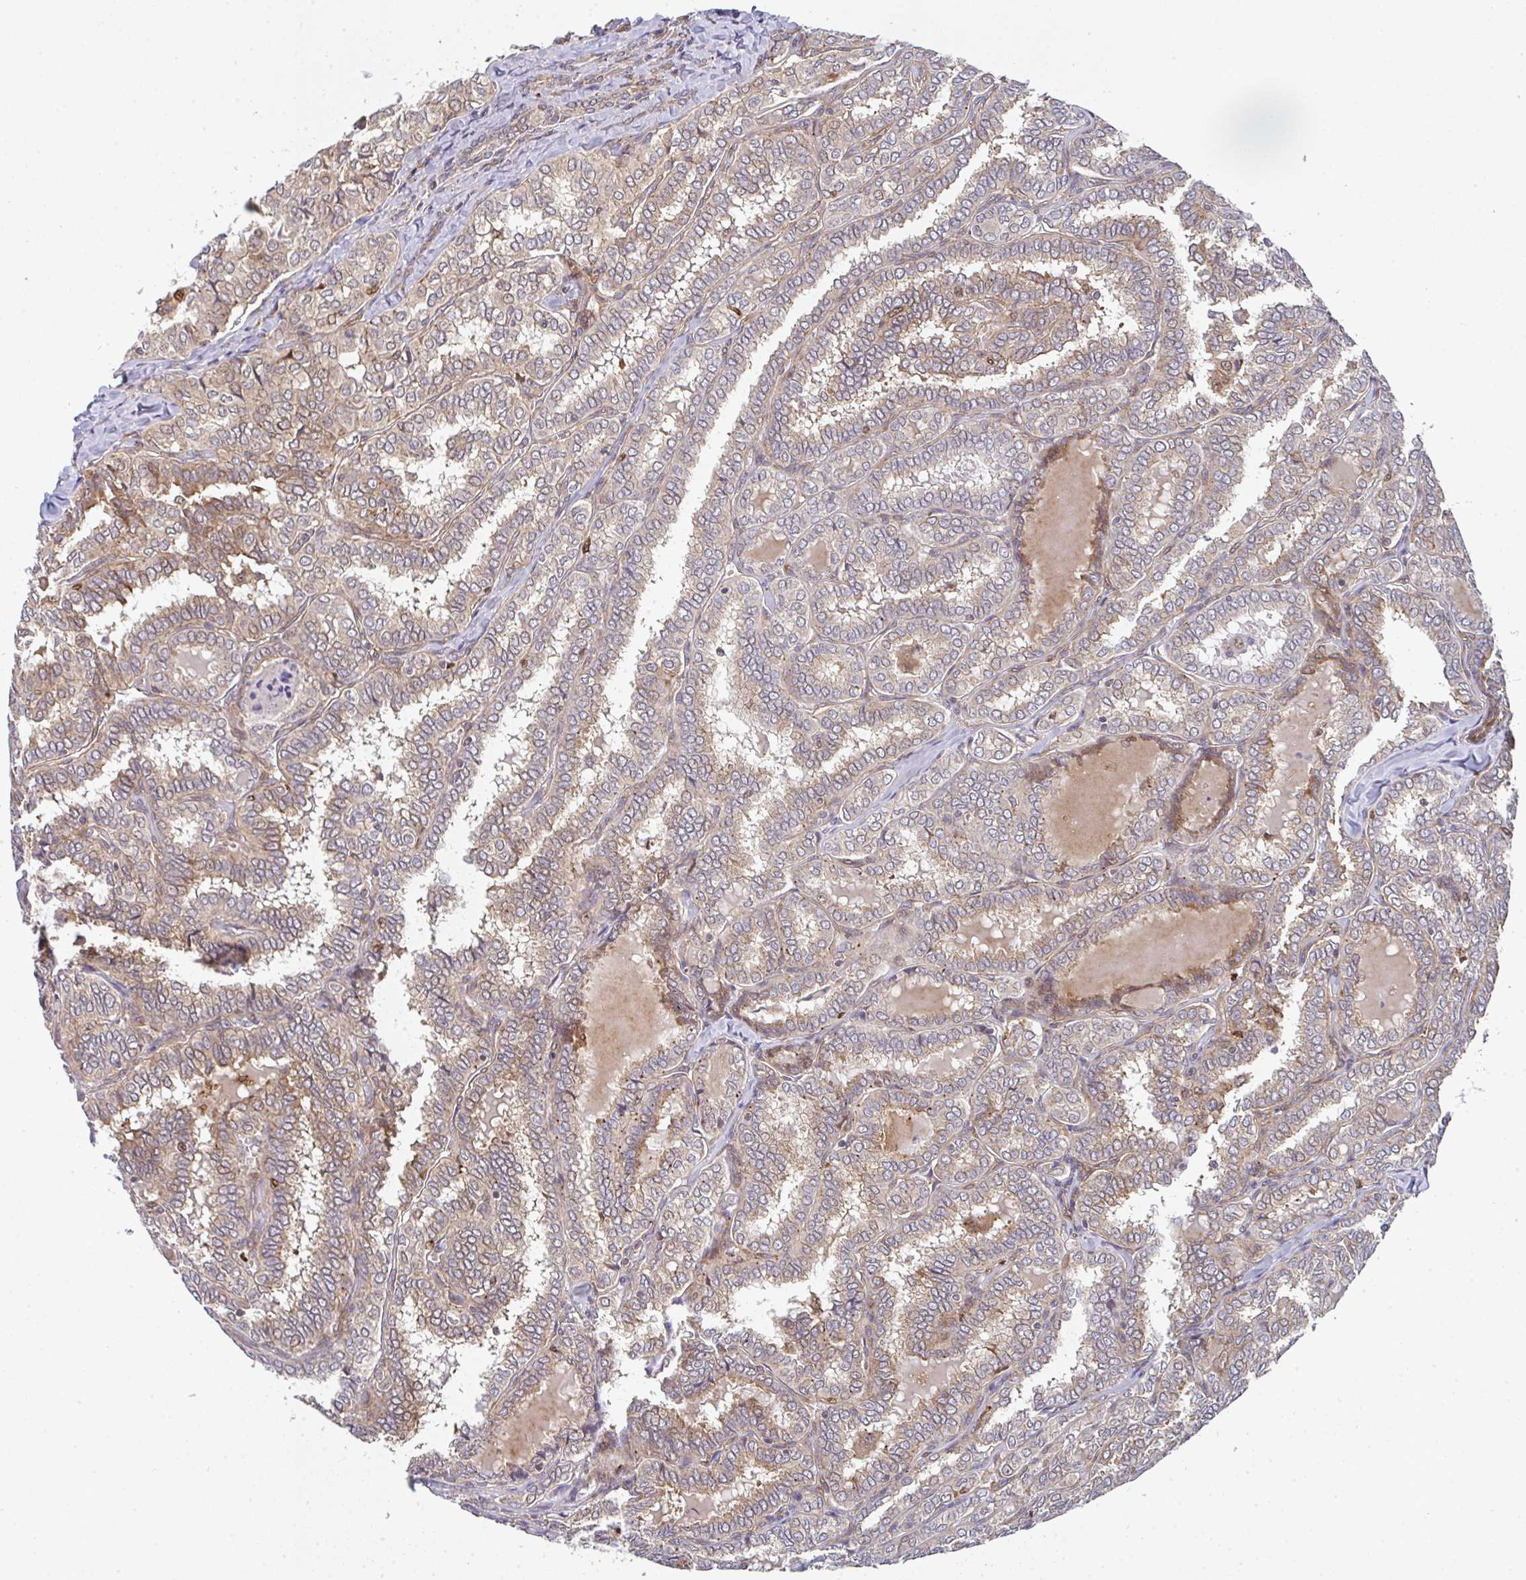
{"staining": {"intensity": "weak", "quantity": "25%-75%", "location": "cytoplasmic/membranous"}, "tissue": "thyroid cancer", "cell_type": "Tumor cells", "image_type": "cancer", "snomed": [{"axis": "morphology", "description": "Papillary adenocarcinoma, NOS"}, {"axis": "topography", "description": "Thyroid gland"}], "caption": "Thyroid cancer stained with a protein marker demonstrates weak staining in tumor cells.", "gene": "SIMC1", "patient": {"sex": "female", "age": 30}}